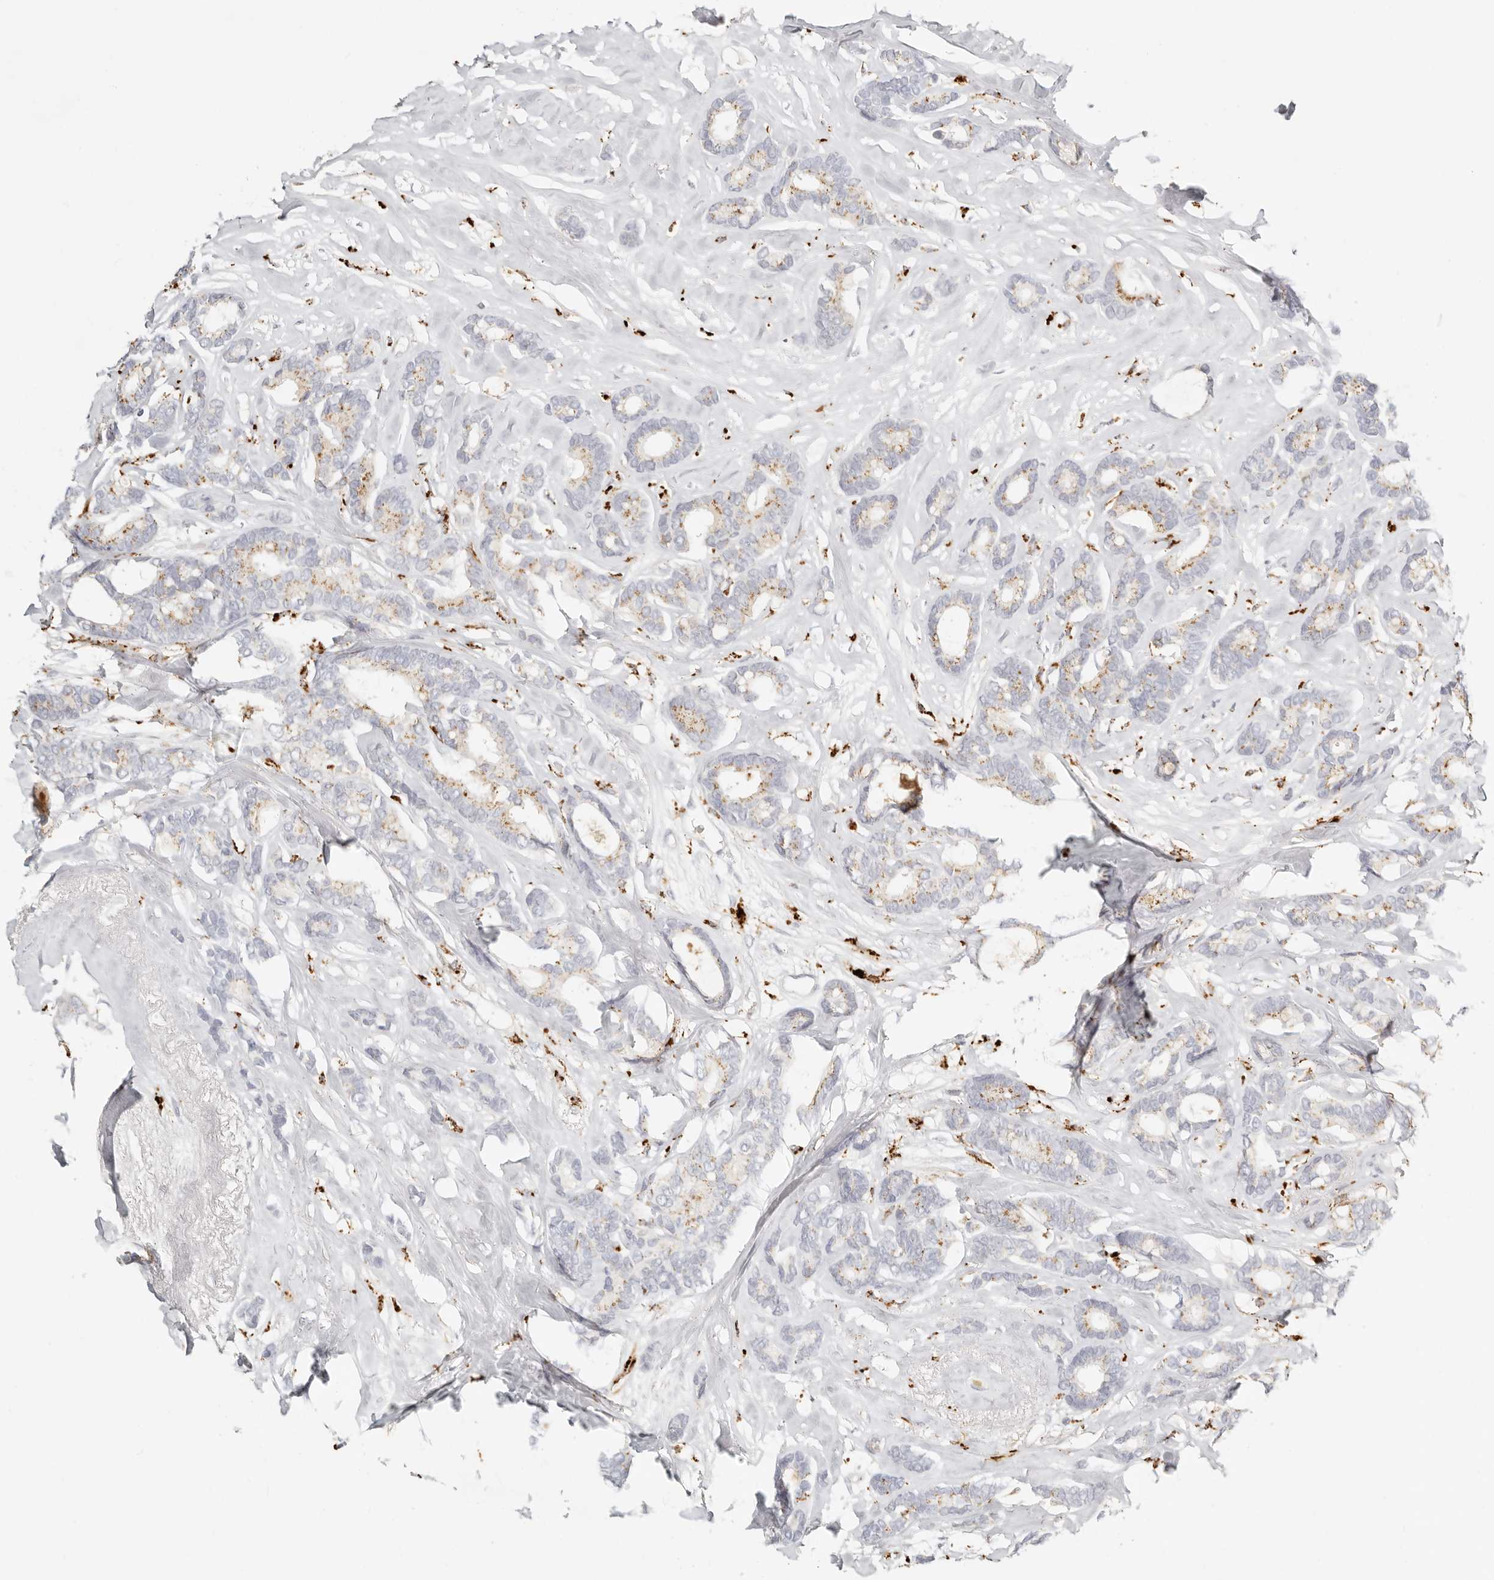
{"staining": {"intensity": "moderate", "quantity": "<25%", "location": "cytoplasmic/membranous"}, "tissue": "breast cancer", "cell_type": "Tumor cells", "image_type": "cancer", "snomed": [{"axis": "morphology", "description": "Duct carcinoma"}, {"axis": "topography", "description": "Breast"}], "caption": "This is an image of immunohistochemistry (IHC) staining of breast cancer (intraductal carcinoma), which shows moderate positivity in the cytoplasmic/membranous of tumor cells.", "gene": "RNASET2", "patient": {"sex": "female", "age": 87}}